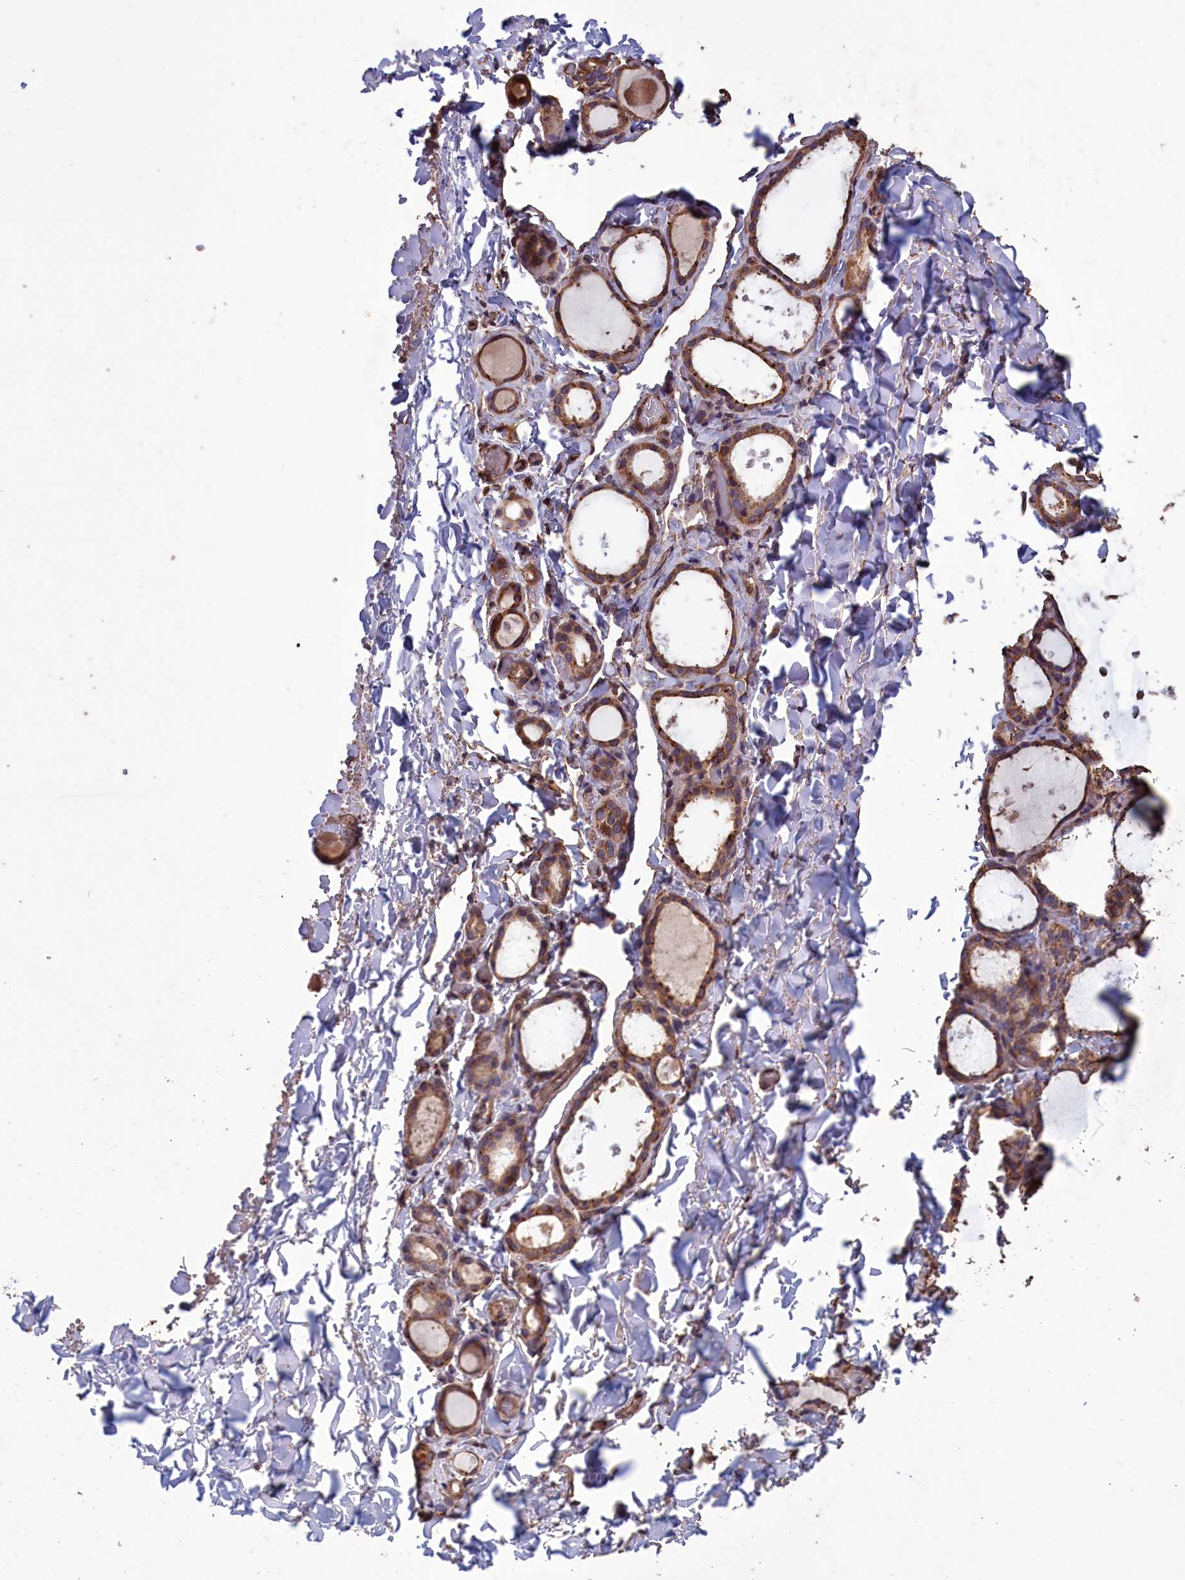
{"staining": {"intensity": "moderate", "quantity": ">75%", "location": "cytoplasmic/membranous"}, "tissue": "thyroid gland", "cell_type": "Glandular cells", "image_type": "normal", "snomed": [{"axis": "morphology", "description": "Normal tissue, NOS"}, {"axis": "topography", "description": "Thyroid gland"}], "caption": "This is a histology image of immunohistochemistry staining of normal thyroid gland, which shows moderate positivity in the cytoplasmic/membranous of glandular cells.", "gene": "DAPK3", "patient": {"sex": "female", "age": 44}}